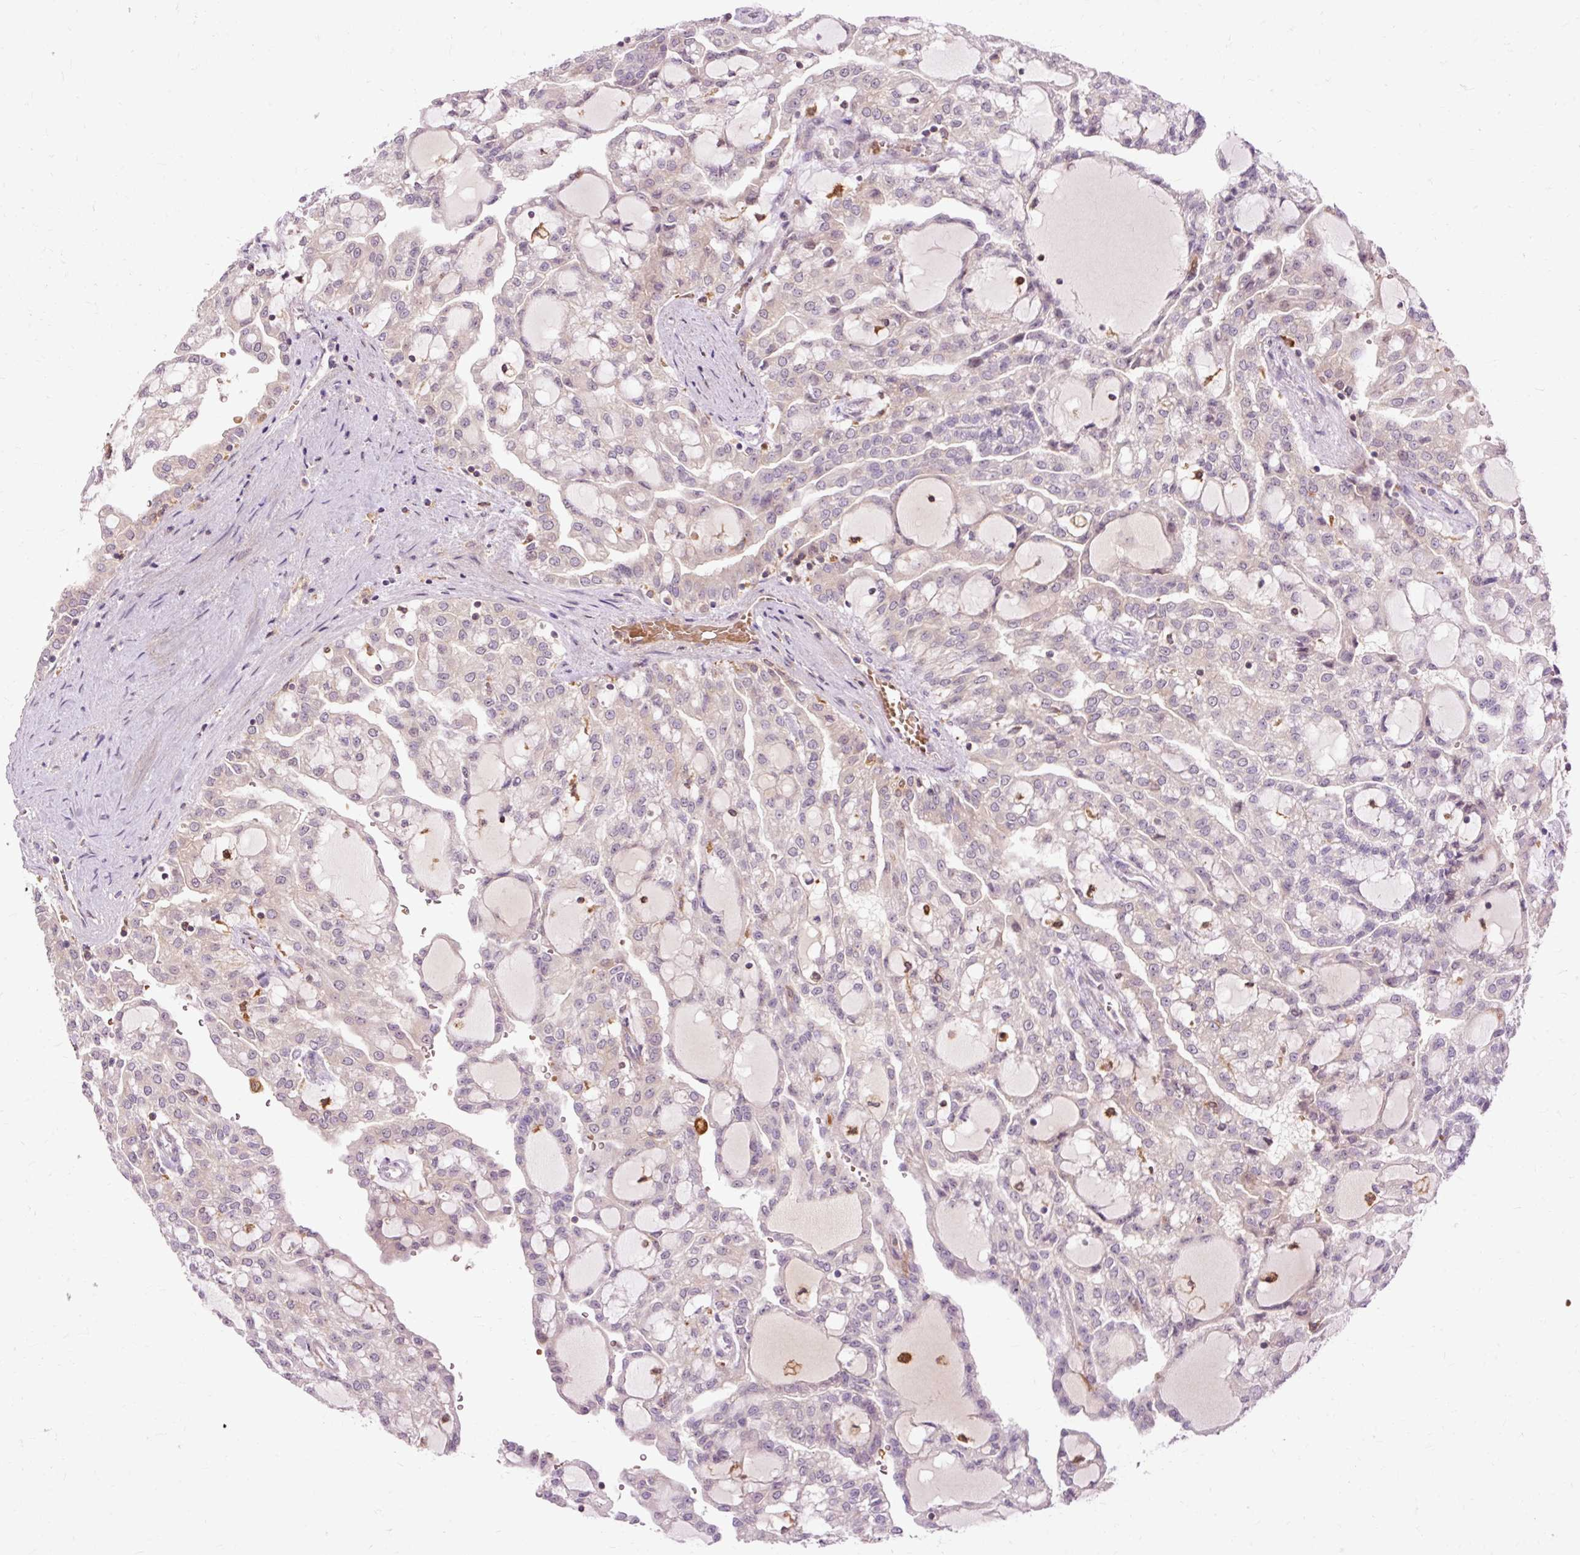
{"staining": {"intensity": "negative", "quantity": "none", "location": "none"}, "tissue": "renal cancer", "cell_type": "Tumor cells", "image_type": "cancer", "snomed": [{"axis": "morphology", "description": "Adenocarcinoma, NOS"}, {"axis": "topography", "description": "Kidney"}], "caption": "DAB (3,3'-diaminobenzidine) immunohistochemical staining of human adenocarcinoma (renal) demonstrates no significant staining in tumor cells.", "gene": "CEBPZ", "patient": {"sex": "male", "age": 63}}